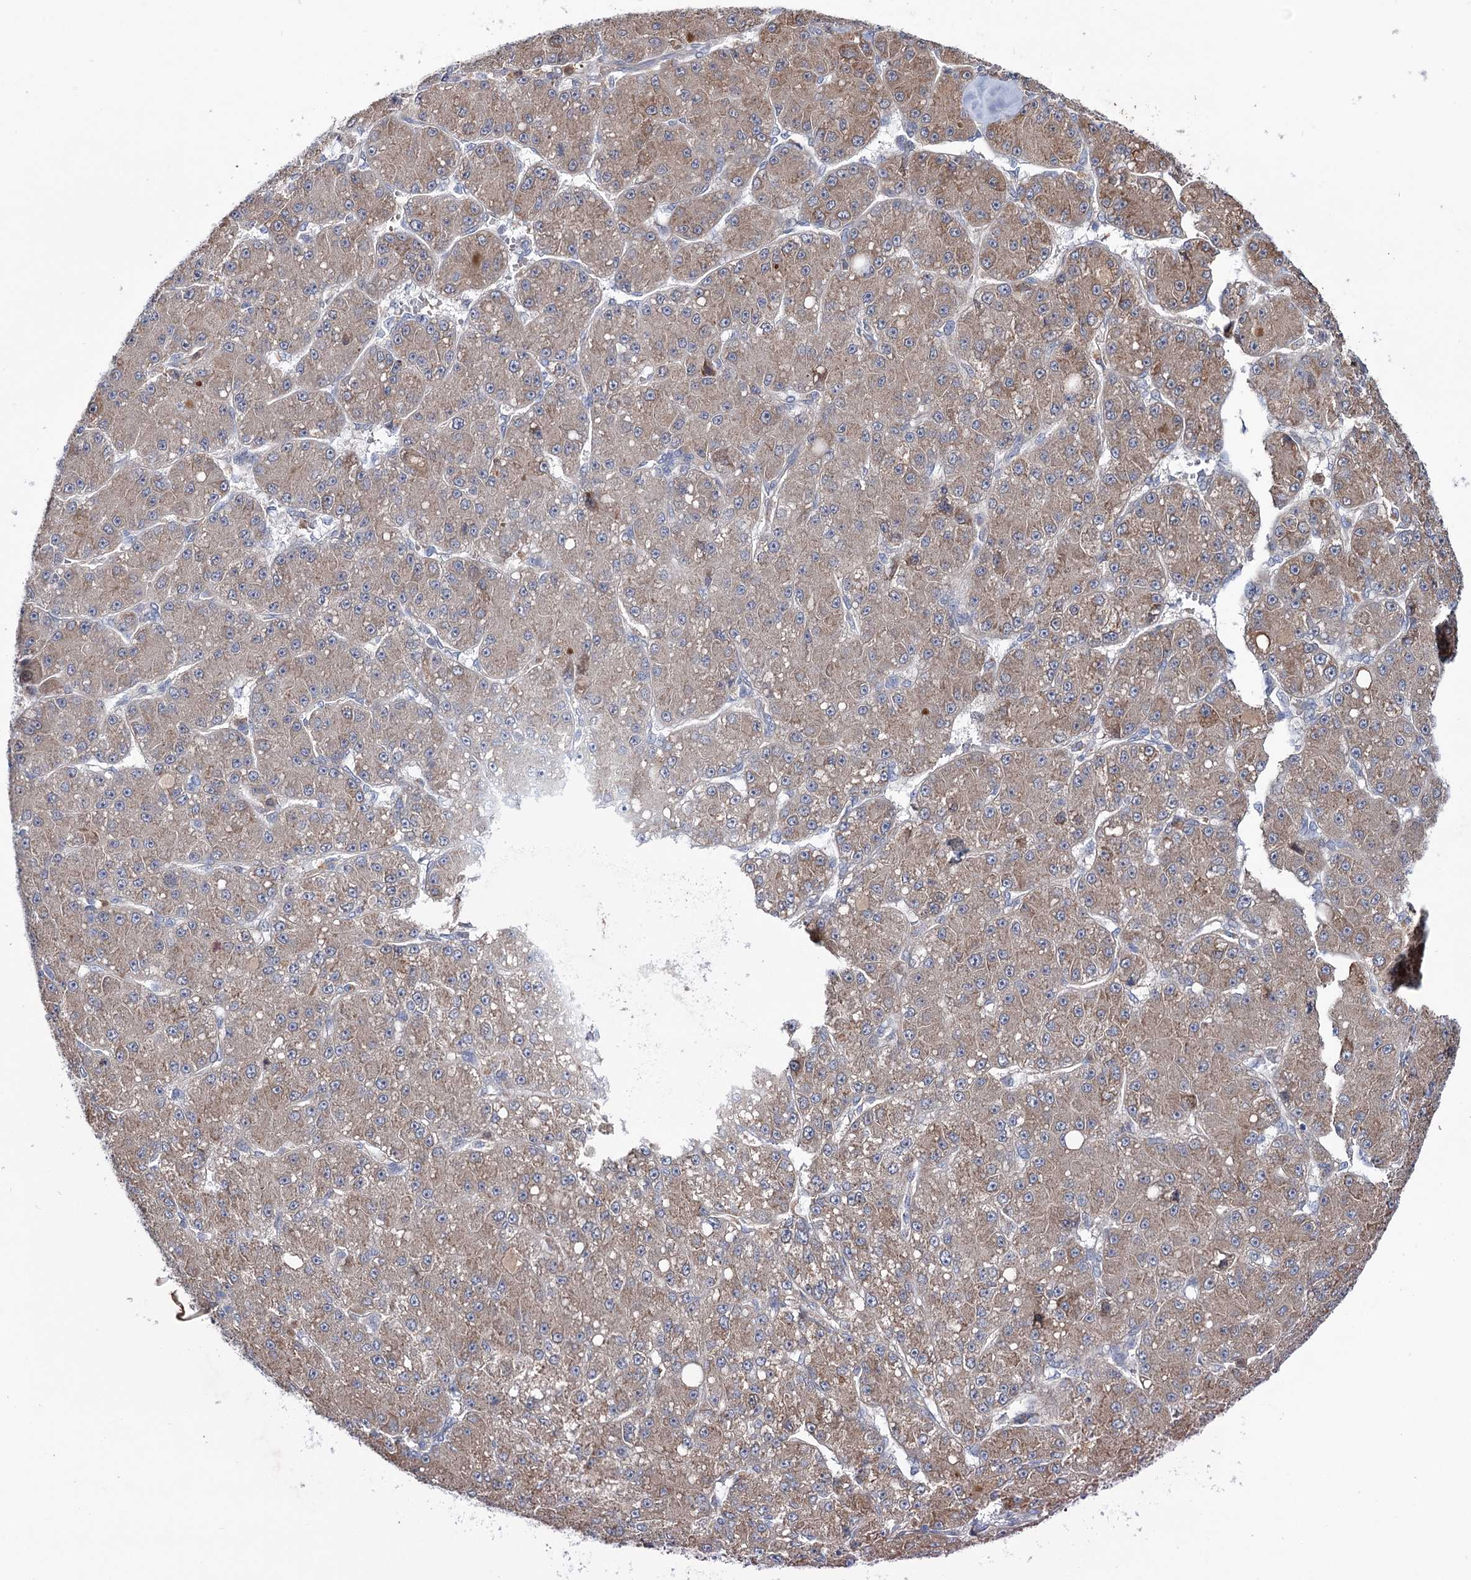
{"staining": {"intensity": "moderate", "quantity": "25%-75%", "location": "cytoplasmic/membranous"}, "tissue": "liver cancer", "cell_type": "Tumor cells", "image_type": "cancer", "snomed": [{"axis": "morphology", "description": "Carcinoma, Hepatocellular, NOS"}, {"axis": "topography", "description": "Liver"}], "caption": "High-magnification brightfield microscopy of liver cancer (hepatocellular carcinoma) stained with DAB (3,3'-diaminobenzidine) (brown) and counterstained with hematoxylin (blue). tumor cells exhibit moderate cytoplasmic/membranous staining is present in approximately25%-75% of cells.", "gene": "PTPN3", "patient": {"sex": "male", "age": 67}}